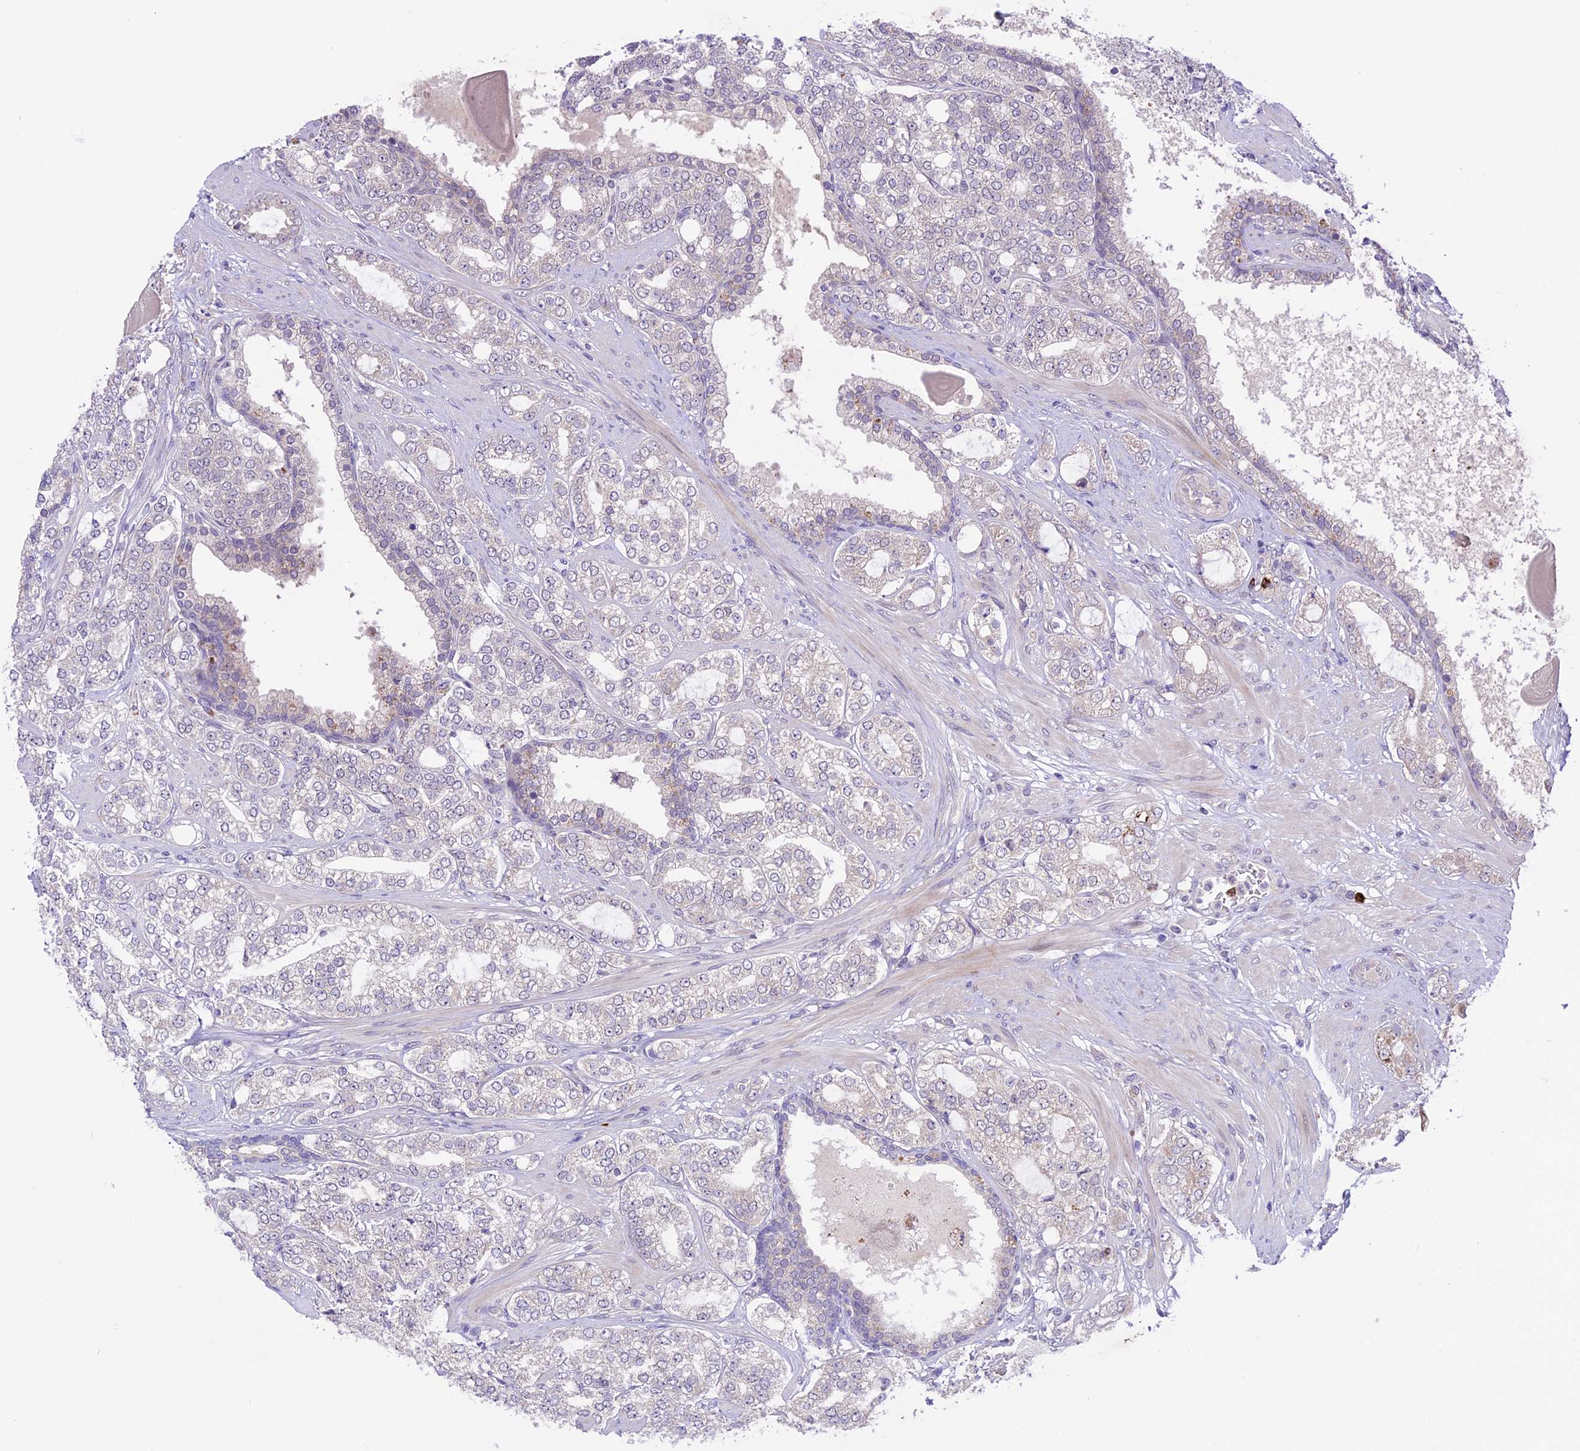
{"staining": {"intensity": "negative", "quantity": "none", "location": "none"}, "tissue": "prostate cancer", "cell_type": "Tumor cells", "image_type": "cancer", "snomed": [{"axis": "morphology", "description": "Adenocarcinoma, High grade"}, {"axis": "topography", "description": "Prostate"}], "caption": "Immunohistochemical staining of human prostate cancer (adenocarcinoma (high-grade)) demonstrates no significant staining in tumor cells.", "gene": "SPRED1", "patient": {"sex": "male", "age": 64}}